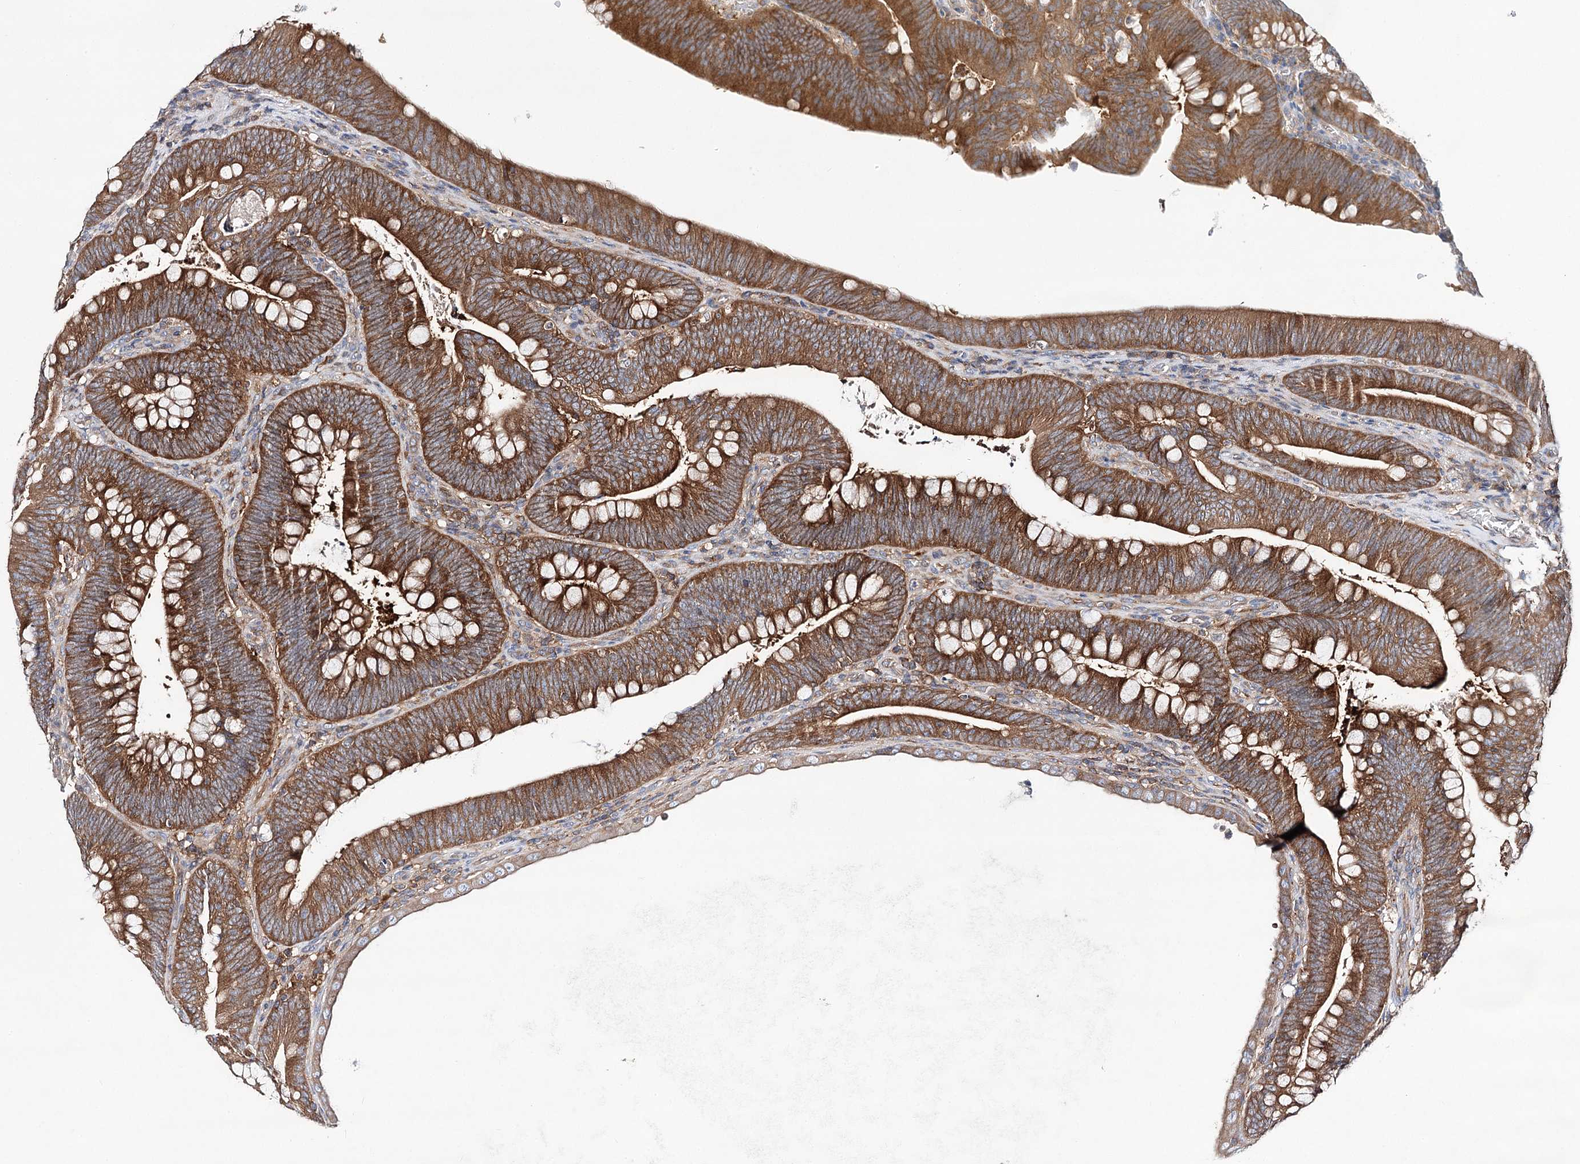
{"staining": {"intensity": "strong", "quantity": ">75%", "location": "cytoplasmic/membranous"}, "tissue": "colorectal cancer", "cell_type": "Tumor cells", "image_type": "cancer", "snomed": [{"axis": "morphology", "description": "Normal tissue, NOS"}, {"axis": "topography", "description": "Colon"}], "caption": "Immunohistochemical staining of human colorectal cancer shows strong cytoplasmic/membranous protein expression in approximately >75% of tumor cells. (Brightfield microscopy of DAB IHC at high magnification).", "gene": "ABRAXAS2", "patient": {"sex": "female", "age": 82}}